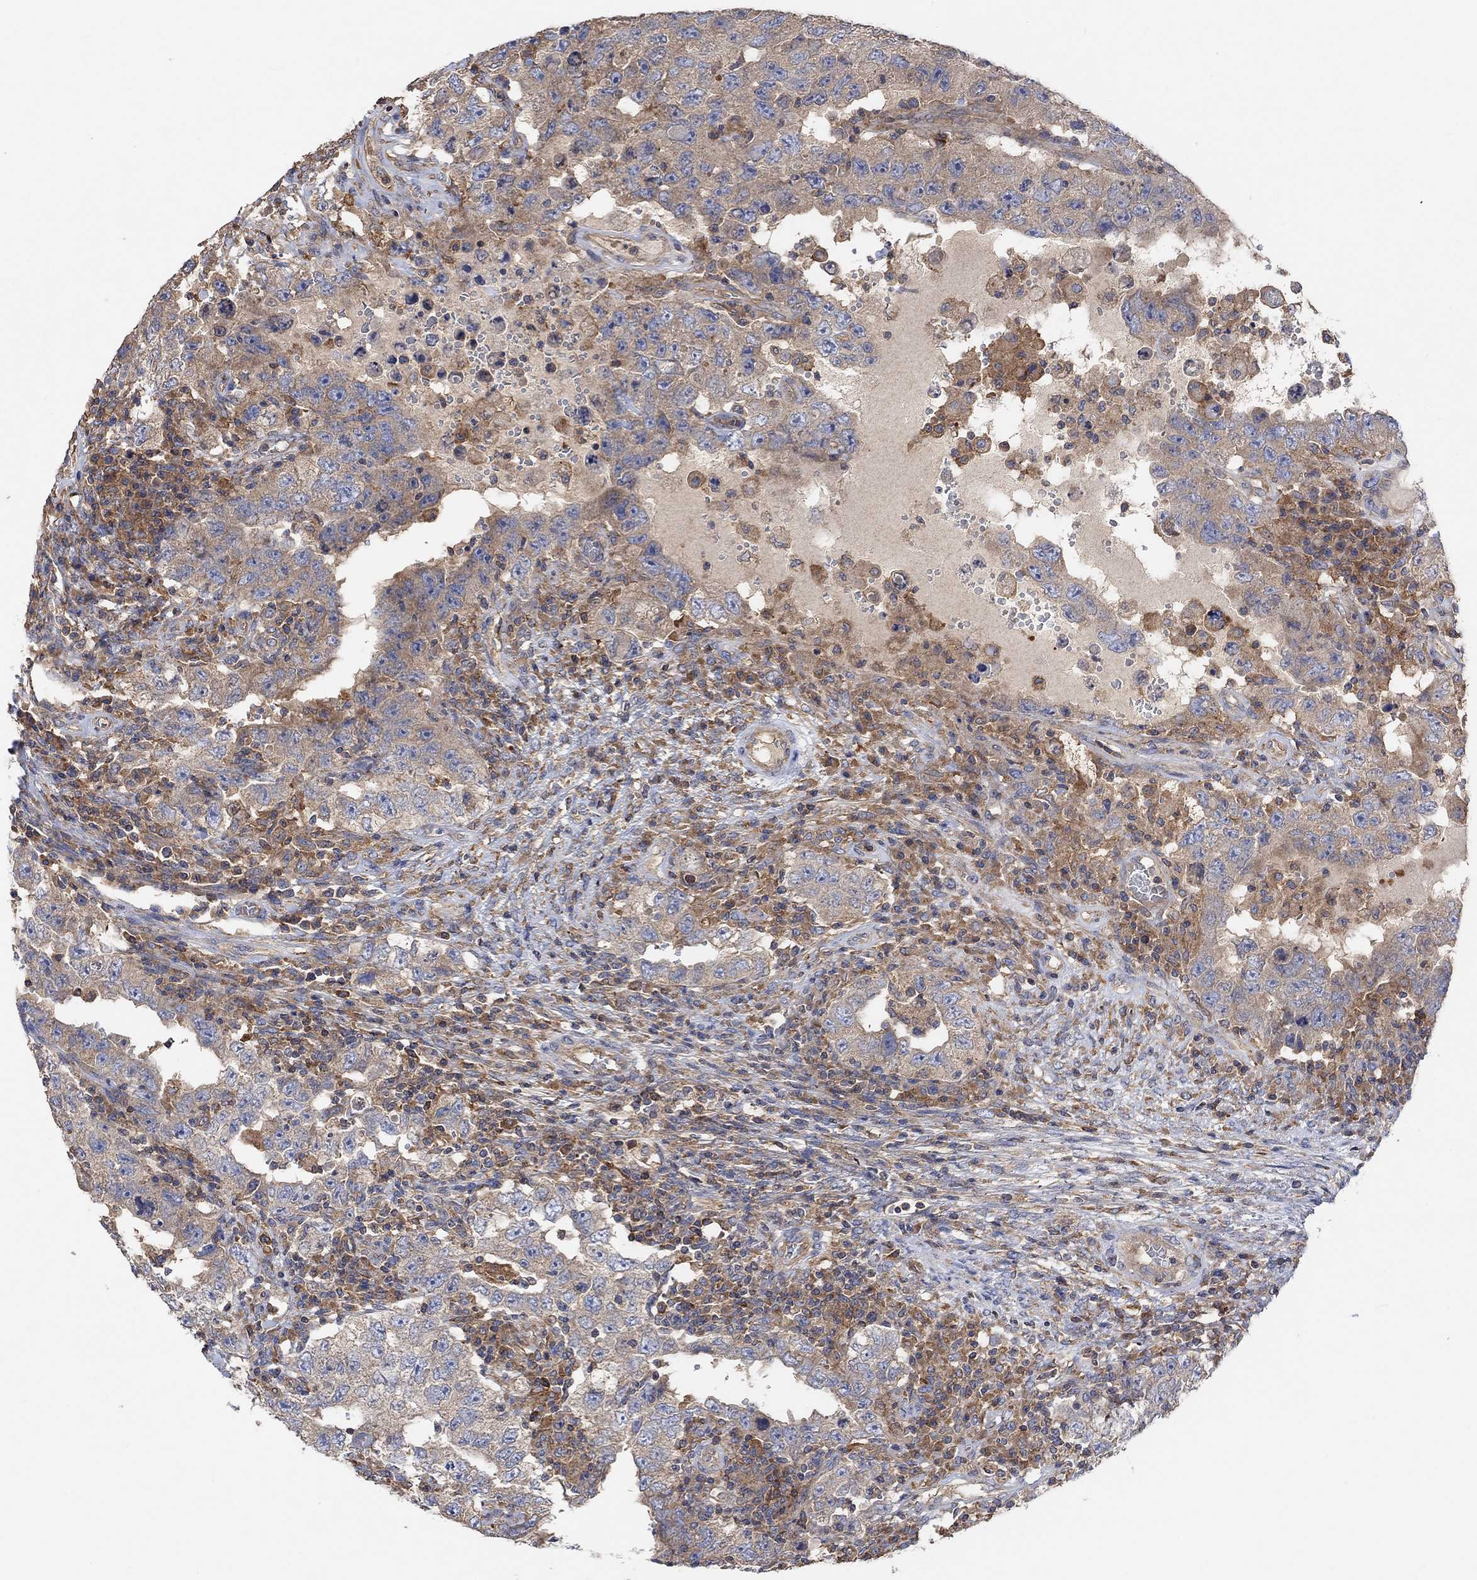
{"staining": {"intensity": "weak", "quantity": "<25%", "location": "cytoplasmic/membranous"}, "tissue": "testis cancer", "cell_type": "Tumor cells", "image_type": "cancer", "snomed": [{"axis": "morphology", "description": "Carcinoma, Embryonal, NOS"}, {"axis": "topography", "description": "Testis"}], "caption": "Tumor cells show no significant protein expression in testis cancer (embryonal carcinoma).", "gene": "BLOC1S3", "patient": {"sex": "male", "age": 26}}